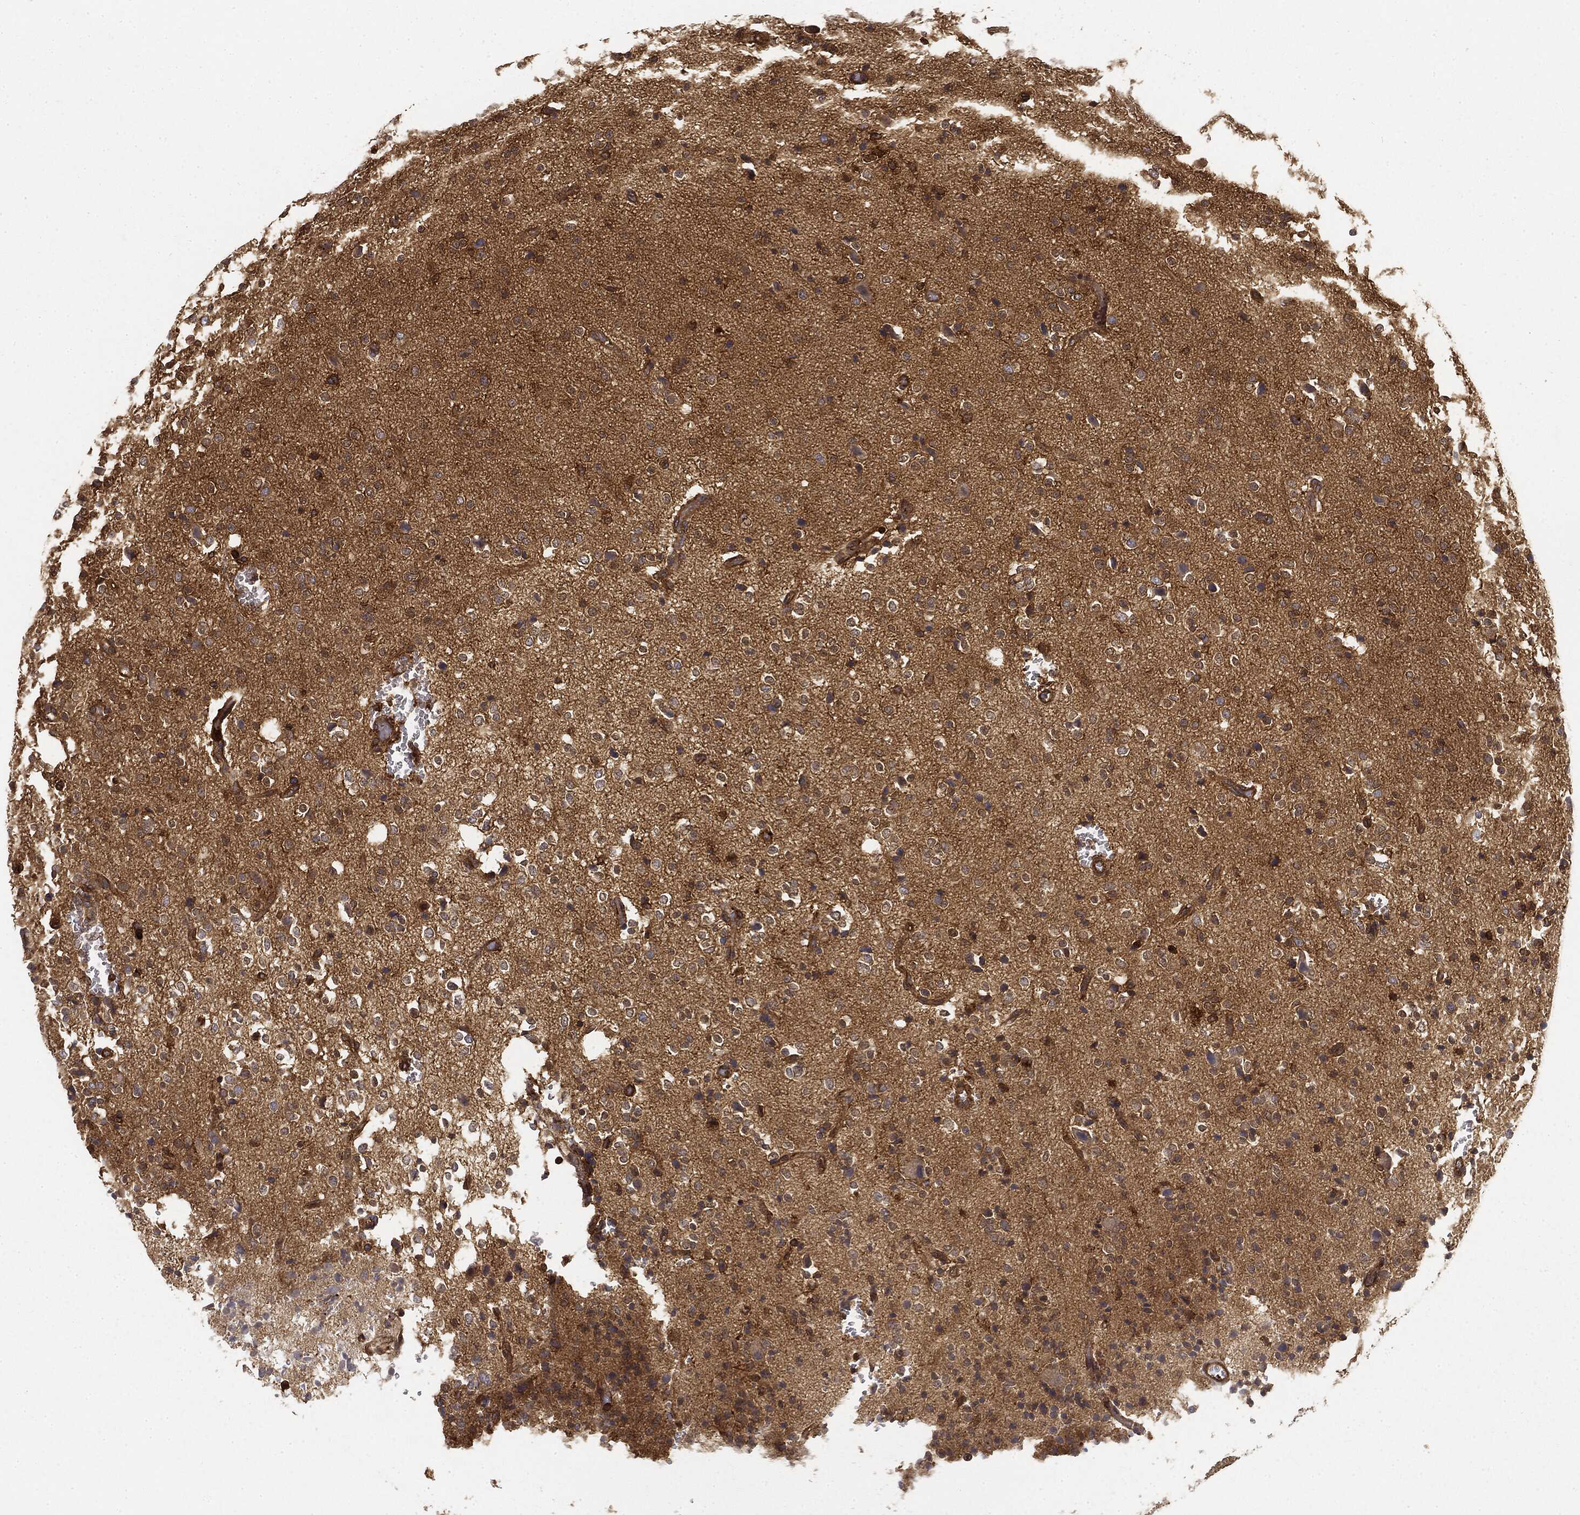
{"staining": {"intensity": "strong", "quantity": "<25%", "location": "cytoplasmic/membranous"}, "tissue": "glioma", "cell_type": "Tumor cells", "image_type": "cancer", "snomed": [{"axis": "morphology", "description": "Glioma, malignant, Low grade"}, {"axis": "topography", "description": "Brain"}], "caption": "Immunohistochemistry of glioma reveals medium levels of strong cytoplasmic/membranous staining in about <25% of tumor cells.", "gene": "WDR1", "patient": {"sex": "male", "age": 41}}